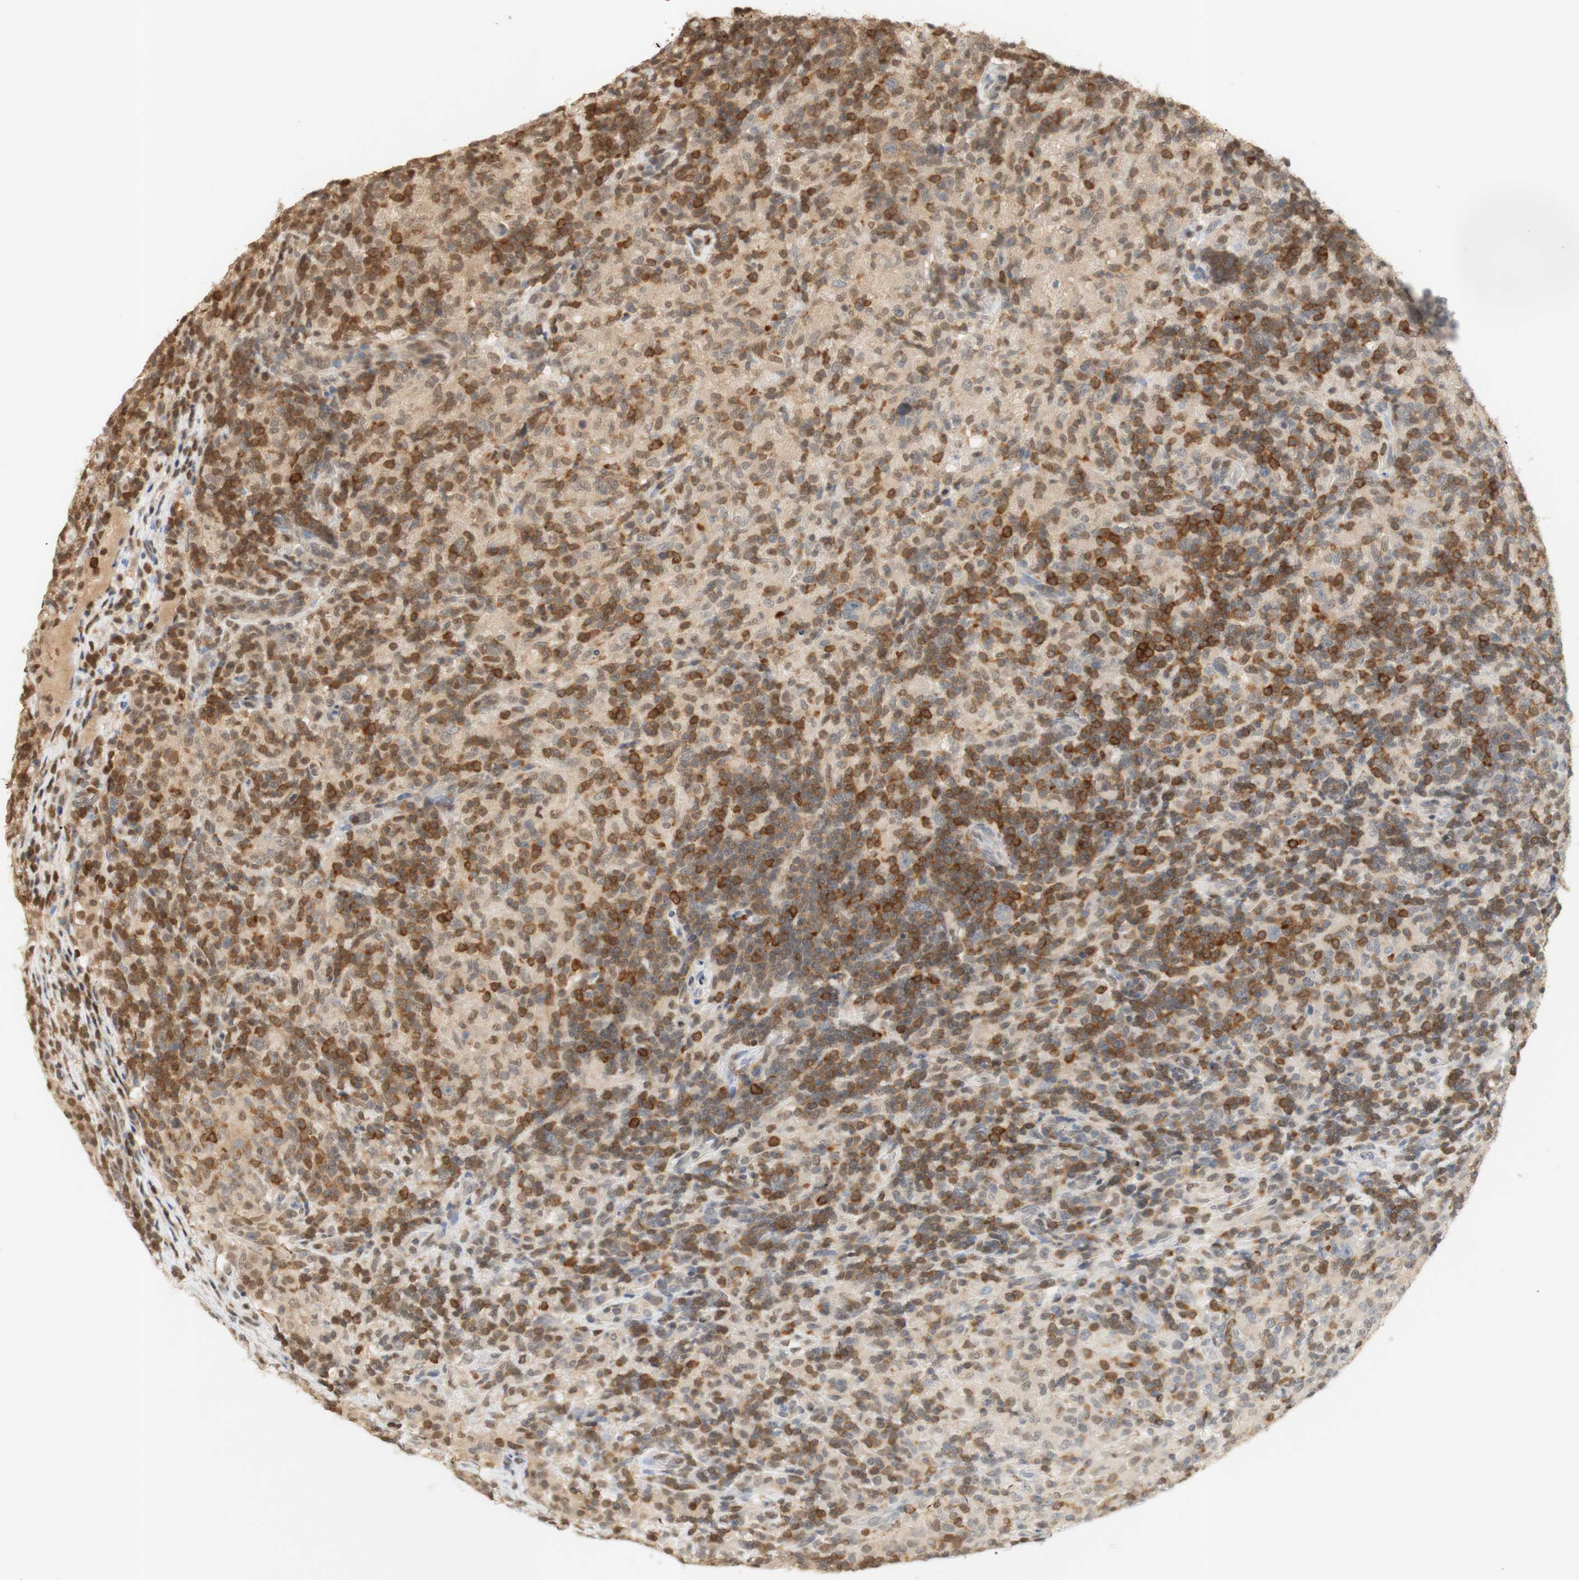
{"staining": {"intensity": "negative", "quantity": "none", "location": "none"}, "tissue": "lymphoma", "cell_type": "Tumor cells", "image_type": "cancer", "snomed": [{"axis": "morphology", "description": "Hodgkin's disease, NOS"}, {"axis": "topography", "description": "Lymph node"}], "caption": "An IHC micrograph of lymphoma is shown. There is no staining in tumor cells of lymphoma.", "gene": "NAP1L4", "patient": {"sex": "male", "age": 70}}